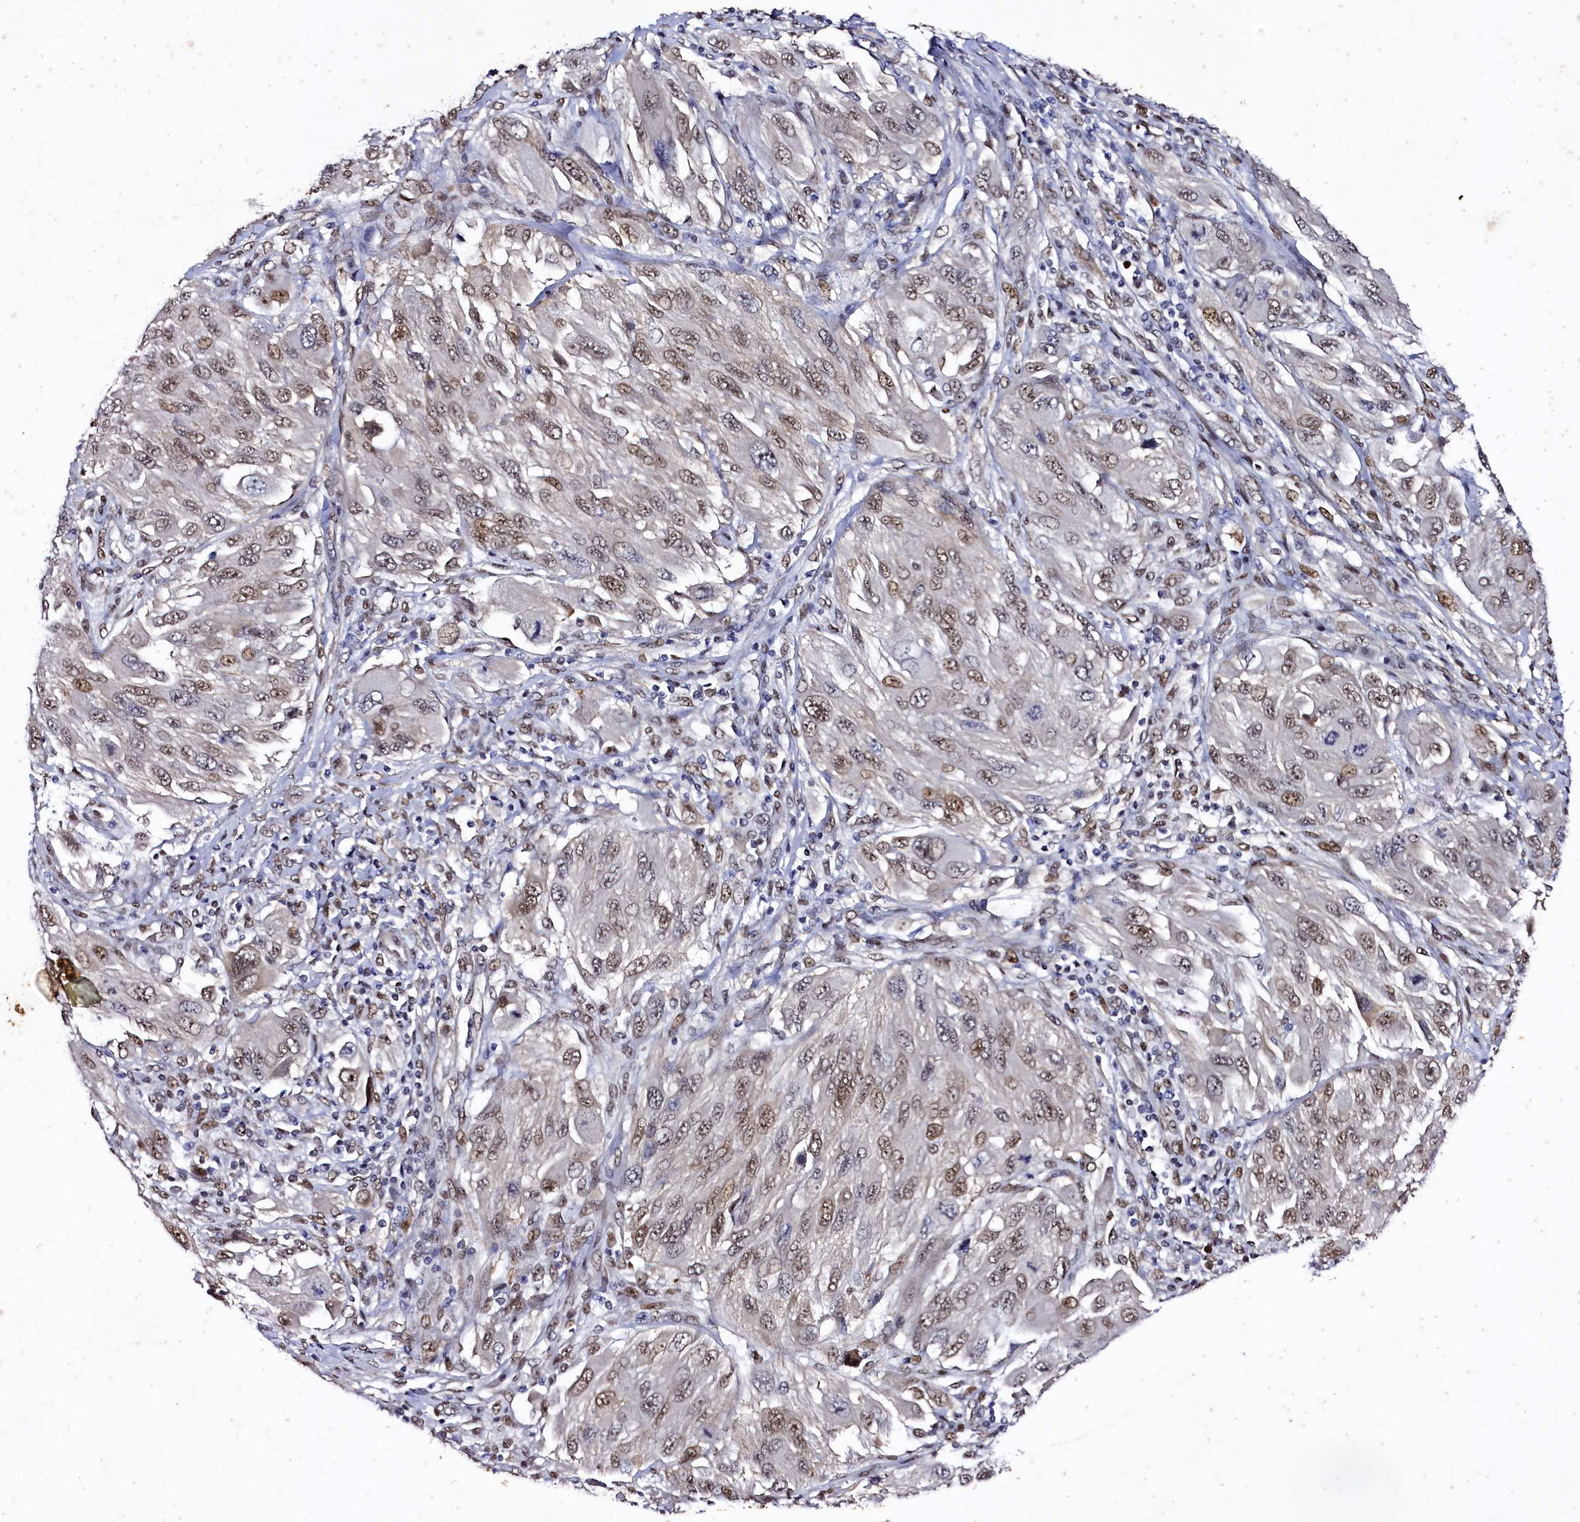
{"staining": {"intensity": "moderate", "quantity": ">75%", "location": "nuclear"}, "tissue": "melanoma", "cell_type": "Tumor cells", "image_type": "cancer", "snomed": [{"axis": "morphology", "description": "Malignant melanoma, NOS"}, {"axis": "topography", "description": "Skin"}], "caption": "Brown immunohistochemical staining in human malignant melanoma demonstrates moderate nuclear positivity in about >75% of tumor cells.", "gene": "SAMD10", "patient": {"sex": "female", "age": 91}}